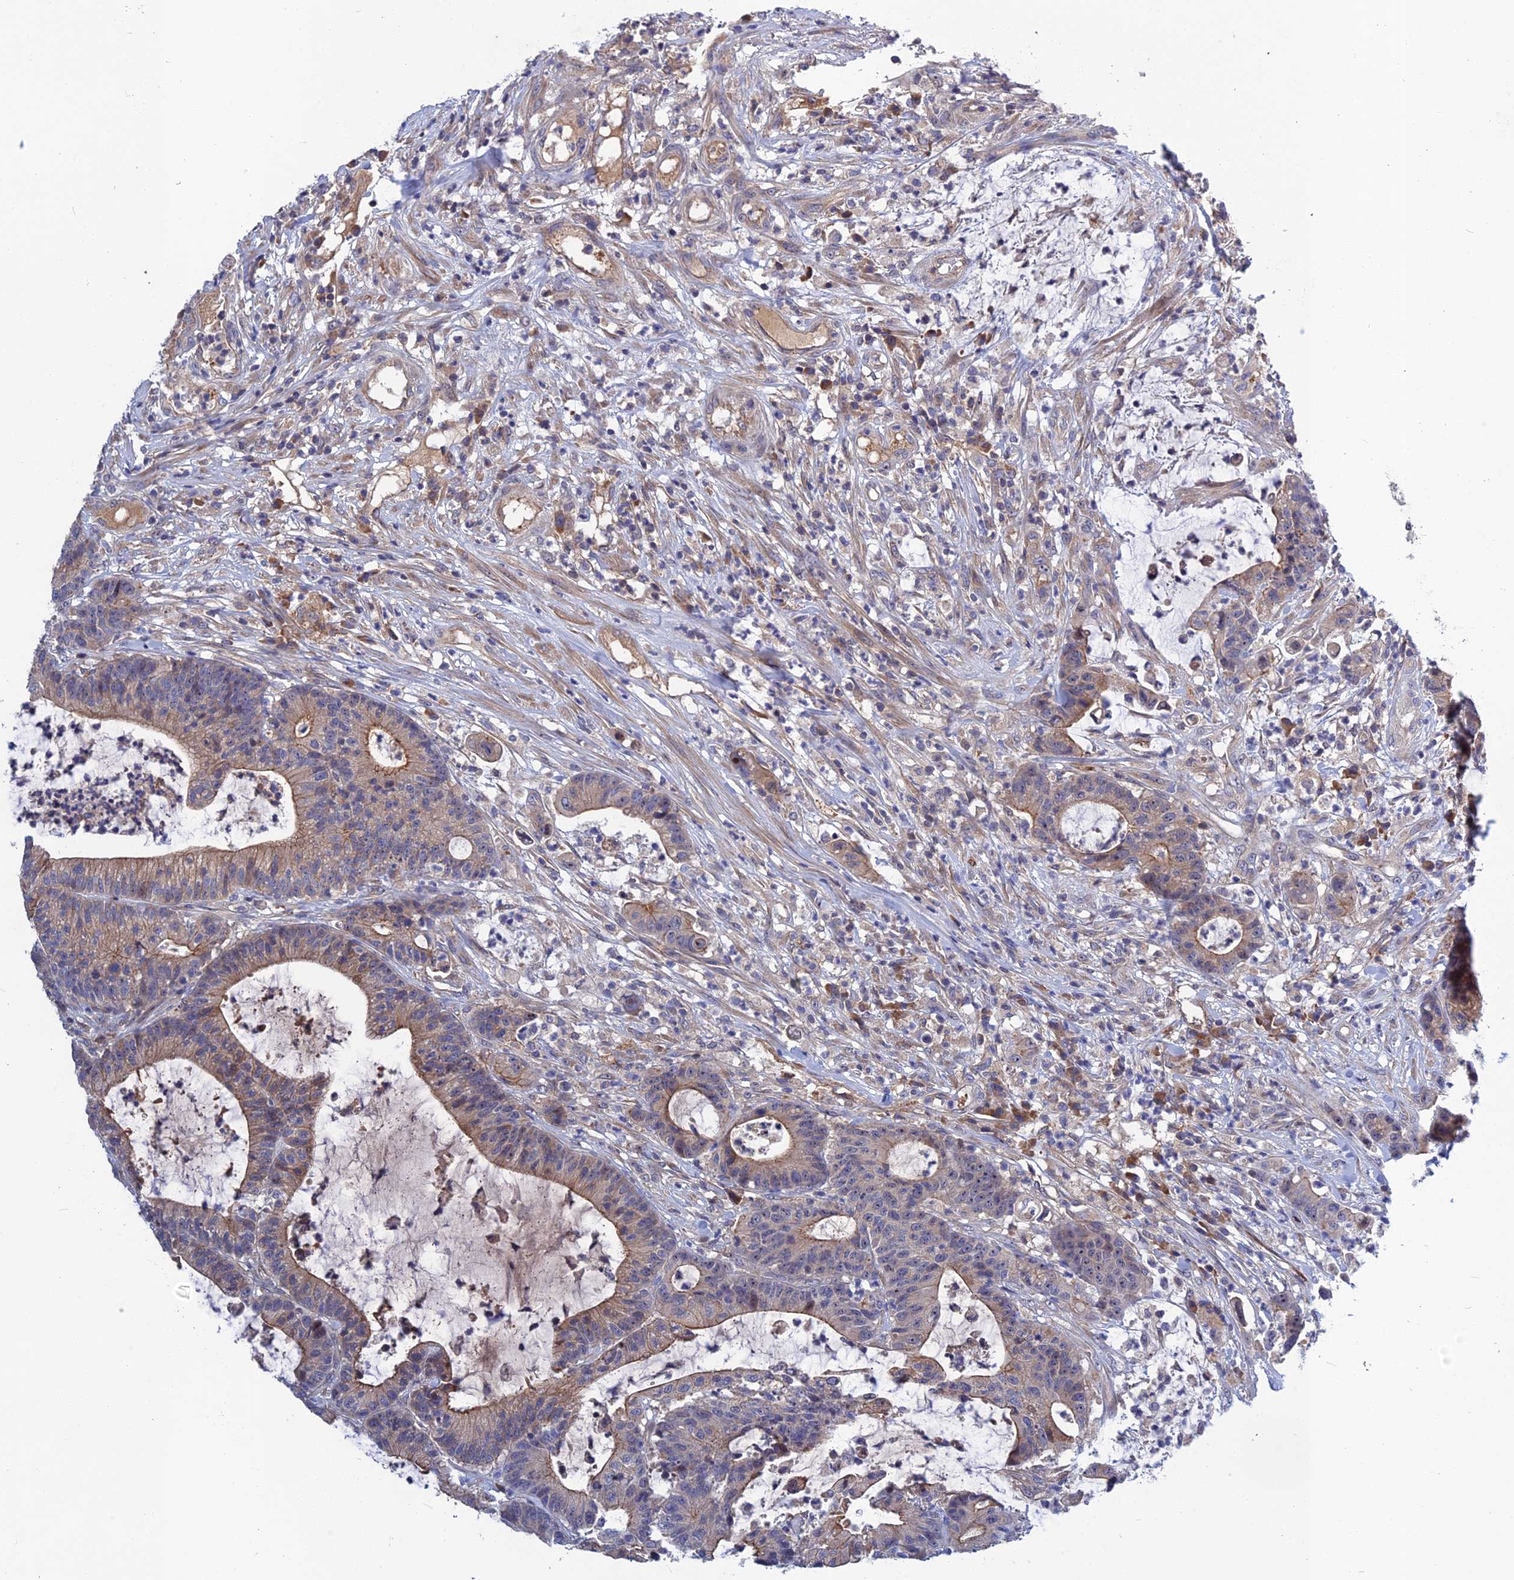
{"staining": {"intensity": "moderate", "quantity": "25%-75%", "location": "cytoplasmic/membranous"}, "tissue": "colorectal cancer", "cell_type": "Tumor cells", "image_type": "cancer", "snomed": [{"axis": "morphology", "description": "Adenocarcinoma, NOS"}, {"axis": "topography", "description": "Colon"}], "caption": "This is a photomicrograph of immunohistochemistry staining of colorectal adenocarcinoma, which shows moderate positivity in the cytoplasmic/membranous of tumor cells.", "gene": "CRACD", "patient": {"sex": "female", "age": 84}}